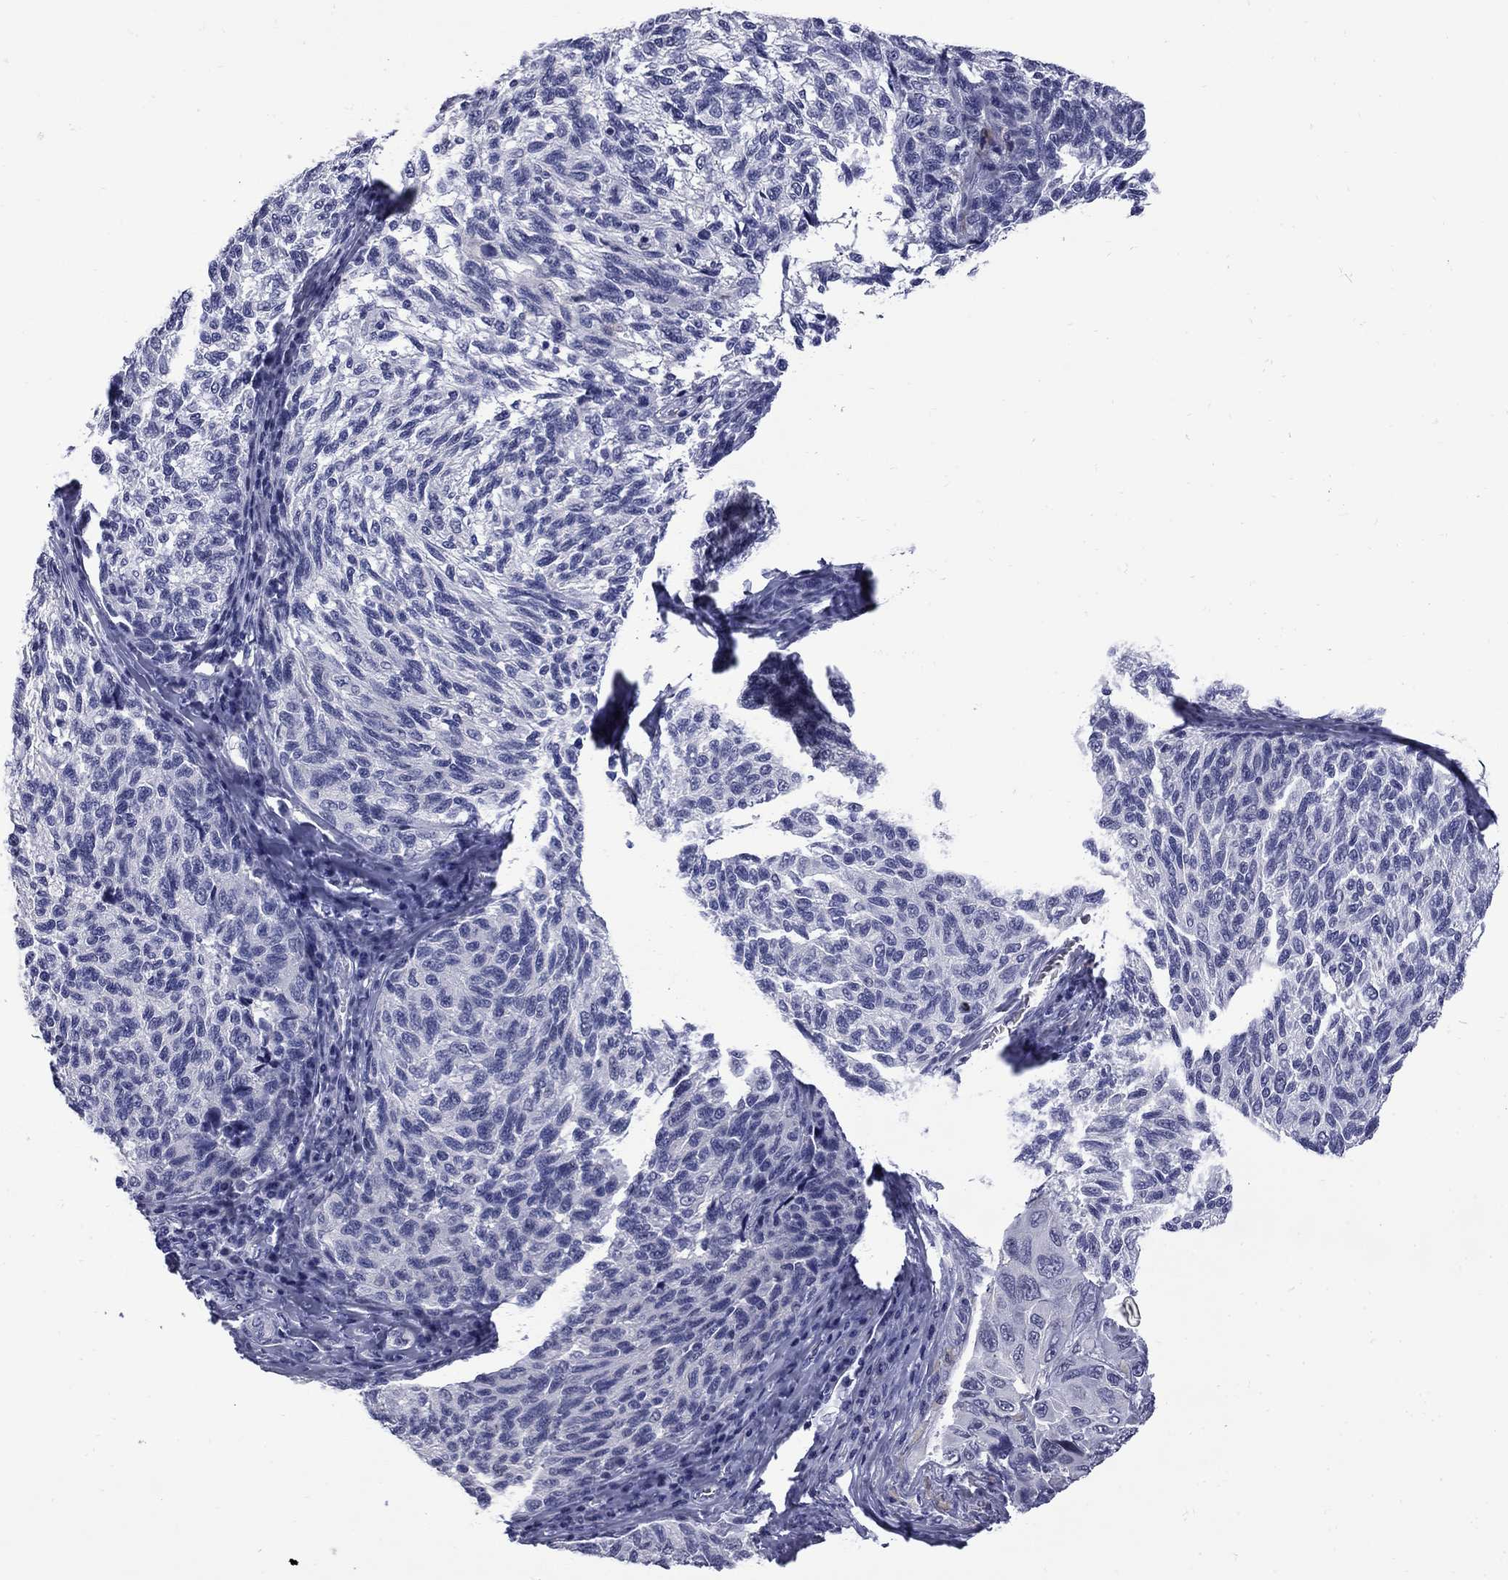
{"staining": {"intensity": "negative", "quantity": "none", "location": "none"}, "tissue": "melanoma", "cell_type": "Tumor cells", "image_type": "cancer", "snomed": [{"axis": "morphology", "description": "Malignant melanoma, NOS"}, {"axis": "topography", "description": "Skin"}], "caption": "Immunohistochemistry of melanoma shows no expression in tumor cells.", "gene": "MGARP", "patient": {"sex": "female", "age": 73}}